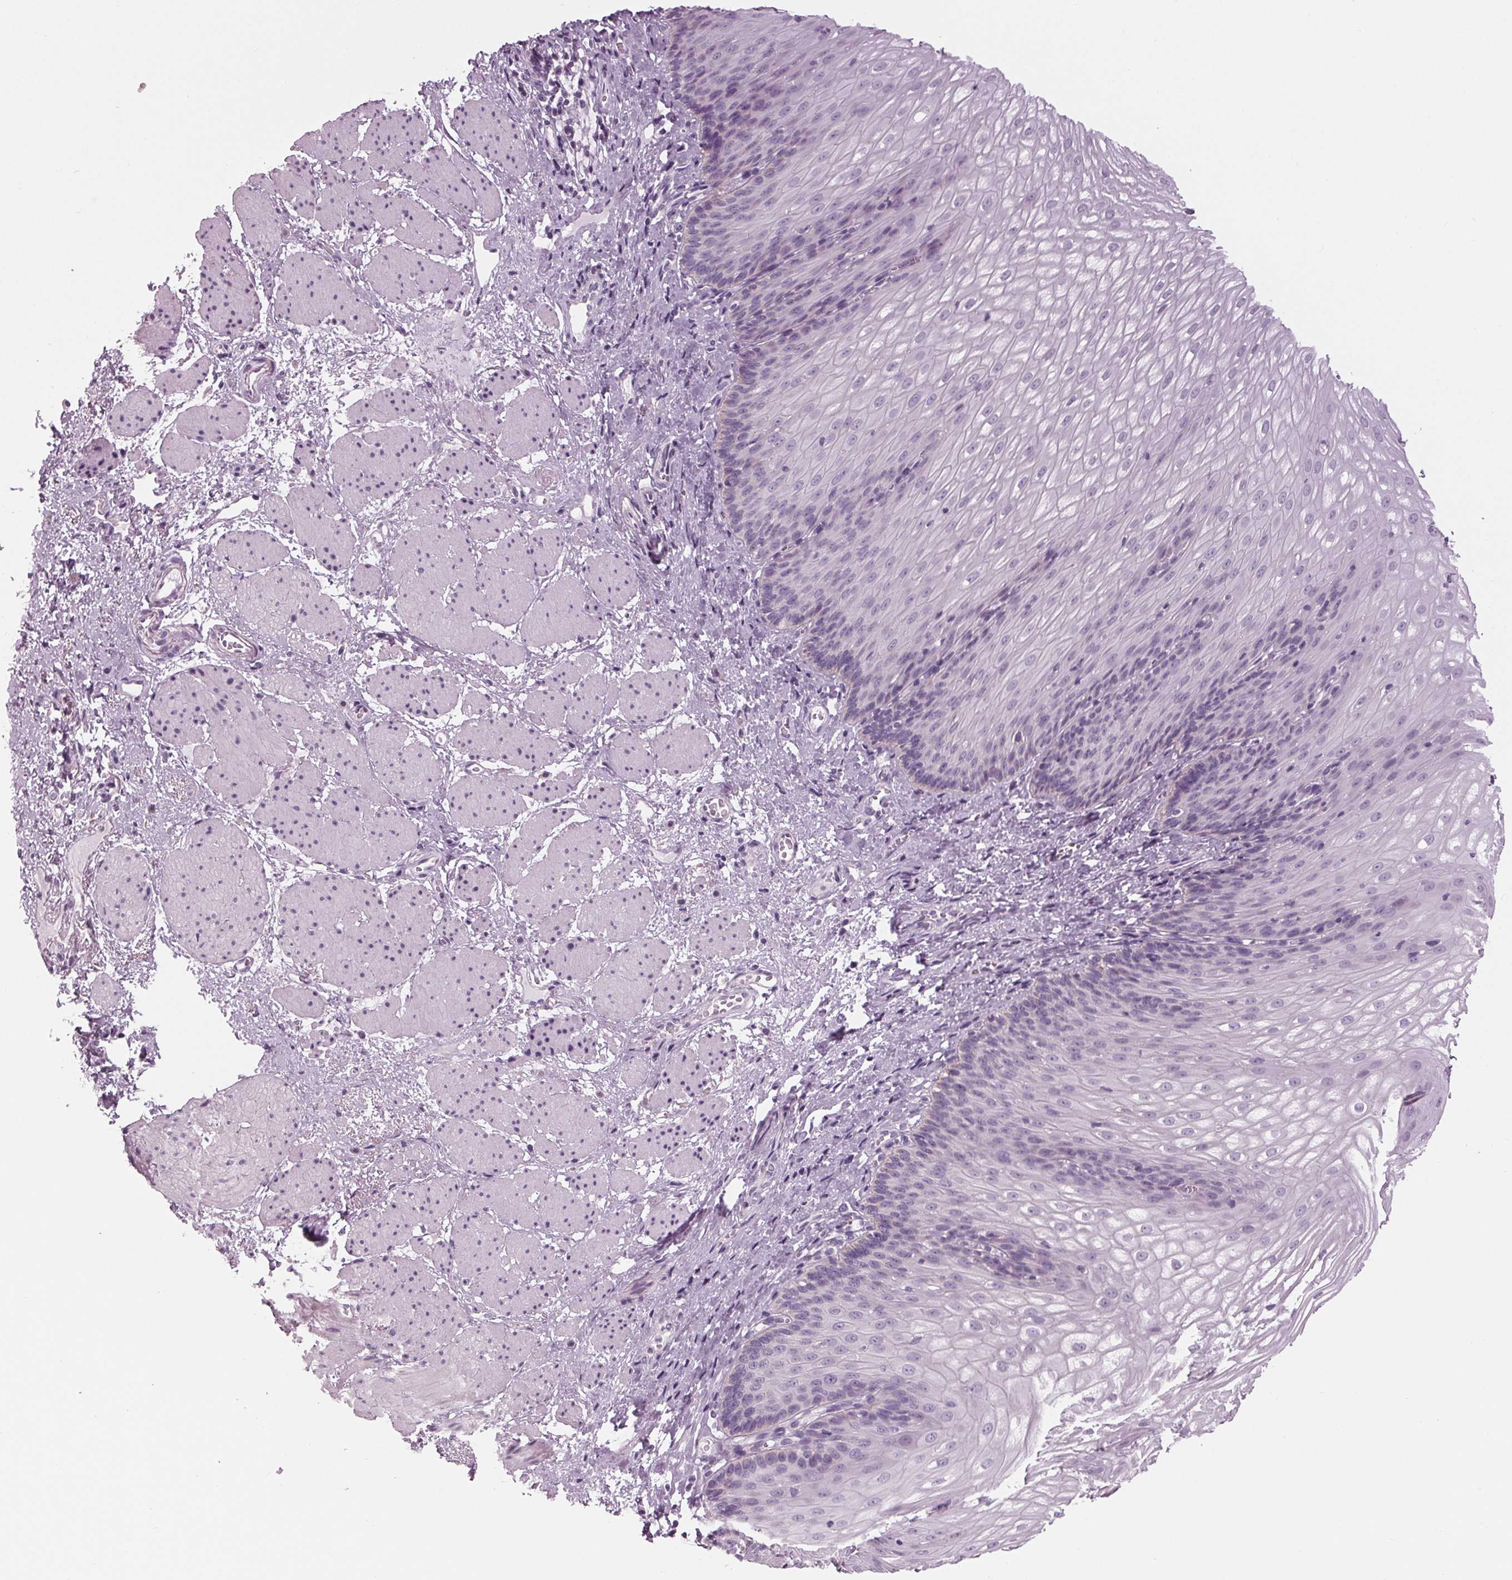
{"staining": {"intensity": "negative", "quantity": "none", "location": "none"}, "tissue": "esophagus", "cell_type": "Squamous epithelial cells", "image_type": "normal", "snomed": [{"axis": "morphology", "description": "Normal tissue, NOS"}, {"axis": "topography", "description": "Esophagus"}], "caption": "Esophagus stained for a protein using IHC exhibits no expression squamous epithelial cells.", "gene": "SAMD4A", "patient": {"sex": "male", "age": 62}}